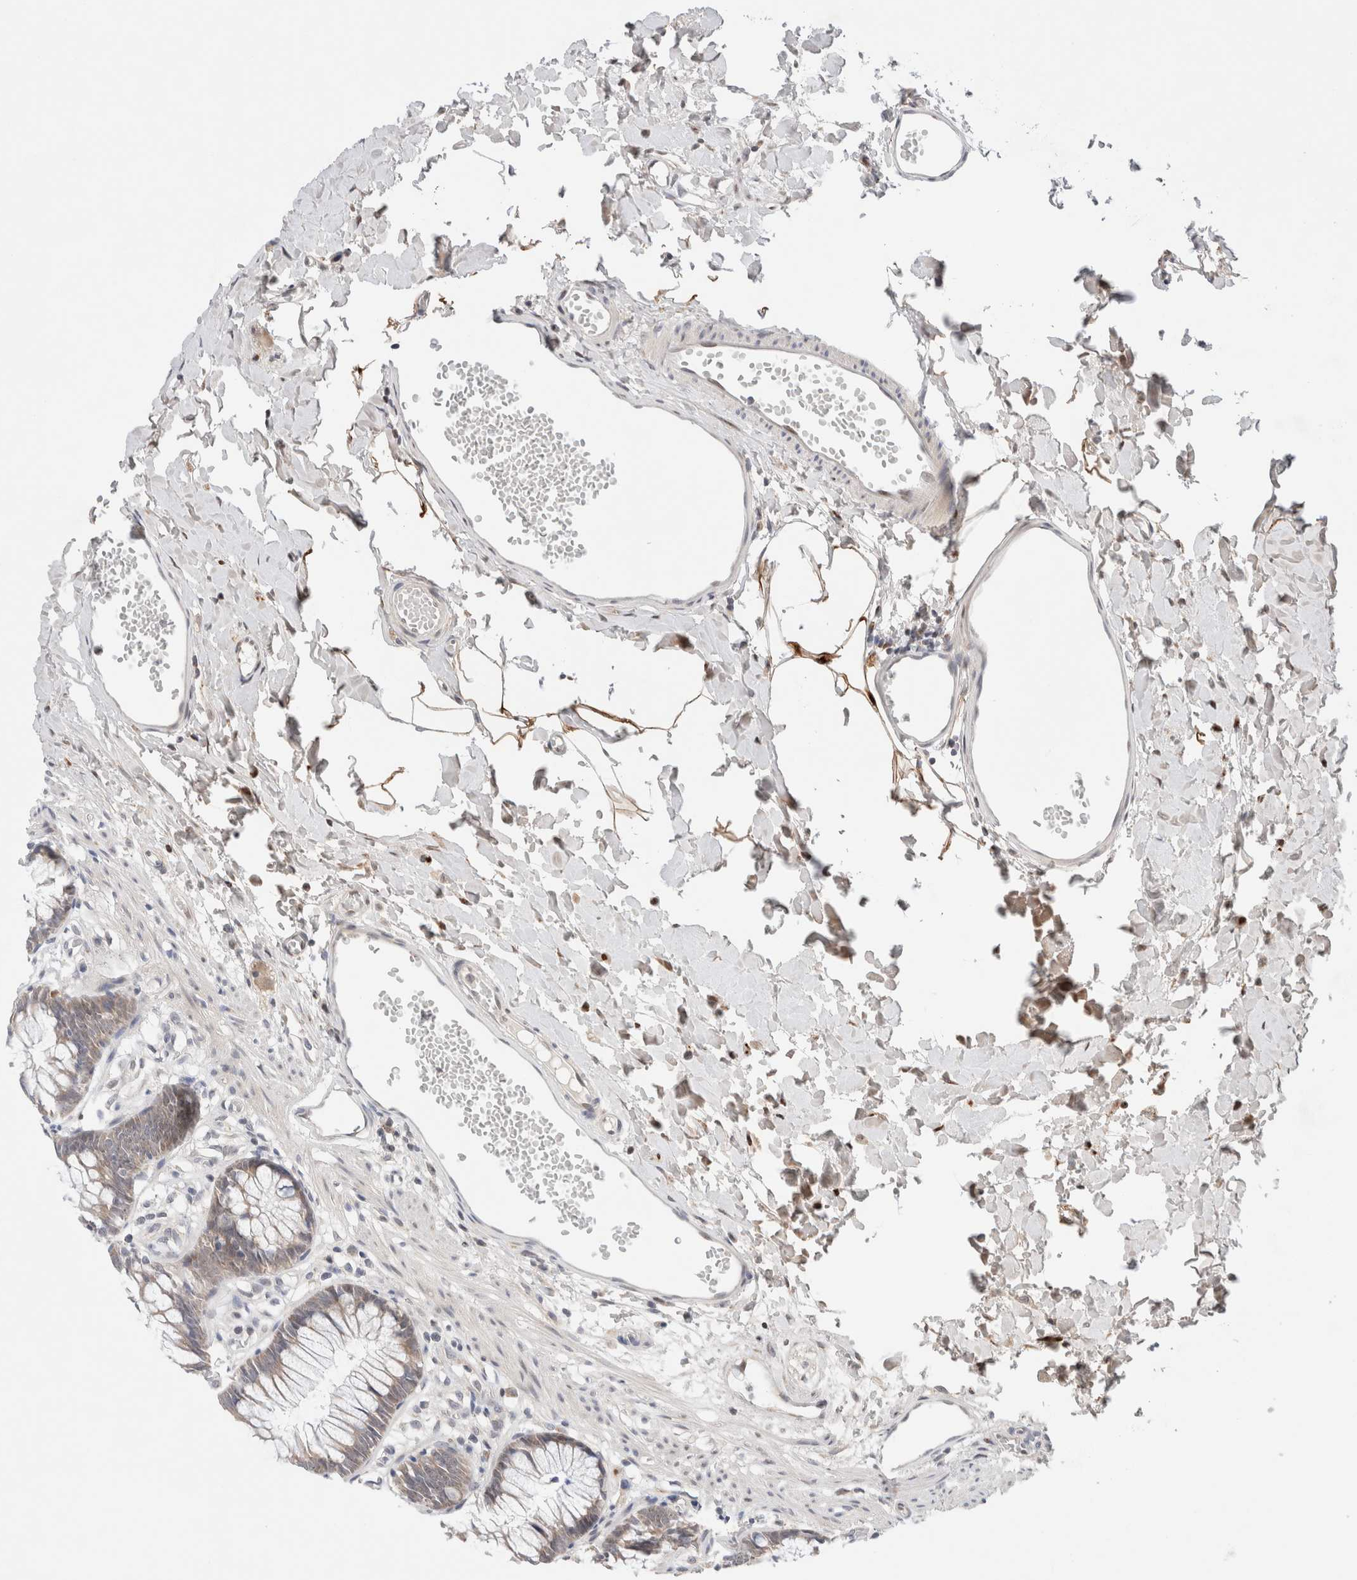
{"staining": {"intensity": "moderate", "quantity": "25%-75%", "location": "cytoplasmic/membranous"}, "tissue": "colon", "cell_type": "Endothelial cells", "image_type": "normal", "snomed": [{"axis": "morphology", "description": "Normal tissue, NOS"}, {"axis": "topography", "description": "Colon"}], "caption": "Colon was stained to show a protein in brown. There is medium levels of moderate cytoplasmic/membranous staining in approximately 25%-75% of endothelial cells.", "gene": "ERI3", "patient": {"sex": "male", "age": 14}}